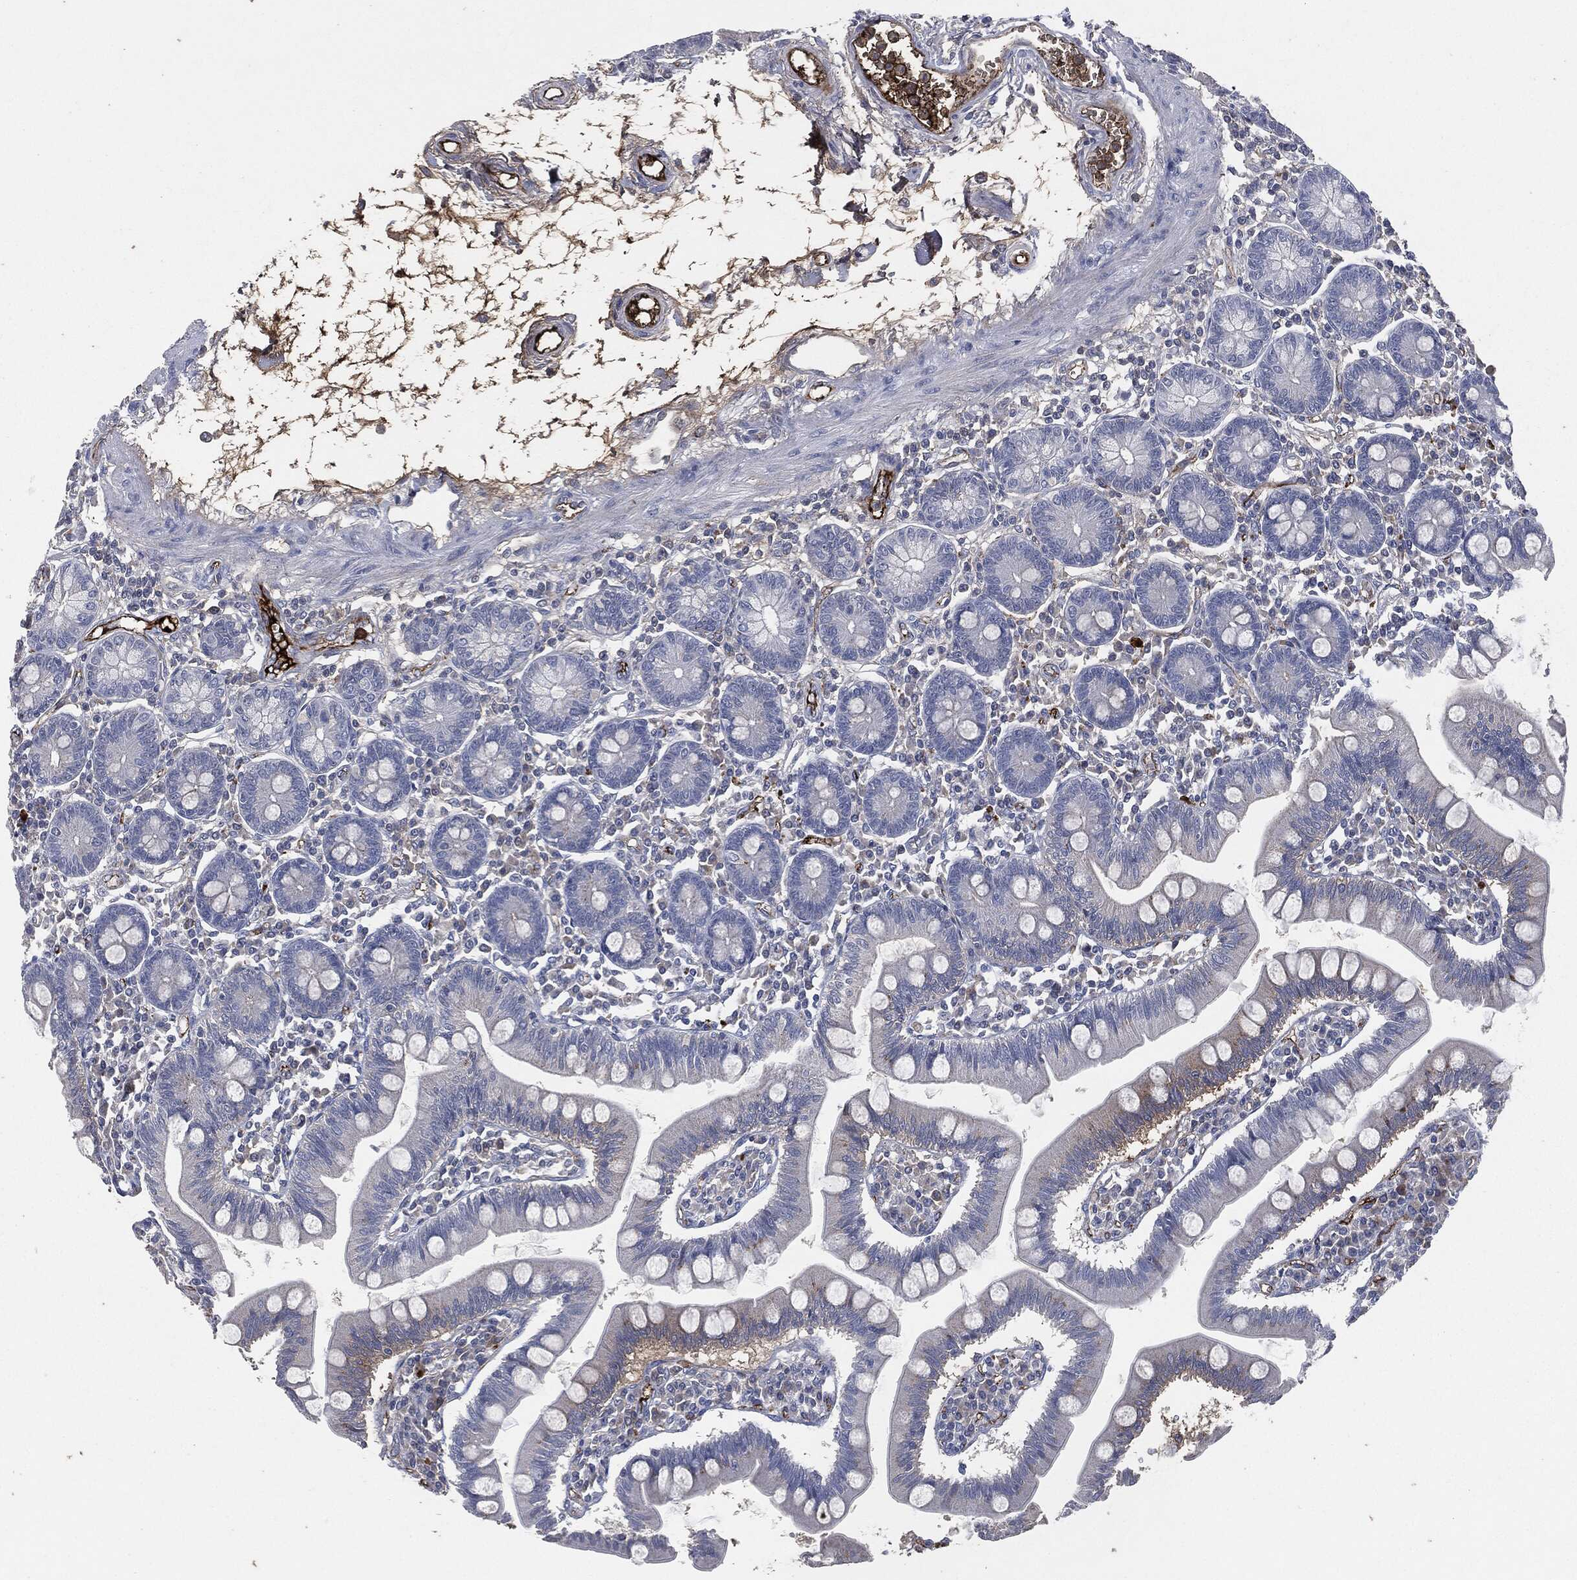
{"staining": {"intensity": "moderate", "quantity": "<25%", "location": "cytoplasmic/membranous"}, "tissue": "small intestine", "cell_type": "Glandular cells", "image_type": "normal", "snomed": [{"axis": "morphology", "description": "Normal tissue, NOS"}, {"axis": "topography", "description": "Small intestine"}], "caption": "Protein staining of normal small intestine exhibits moderate cytoplasmic/membranous staining in approximately <25% of glandular cells. (Brightfield microscopy of DAB IHC at high magnification).", "gene": "APOB", "patient": {"sex": "male", "age": 88}}